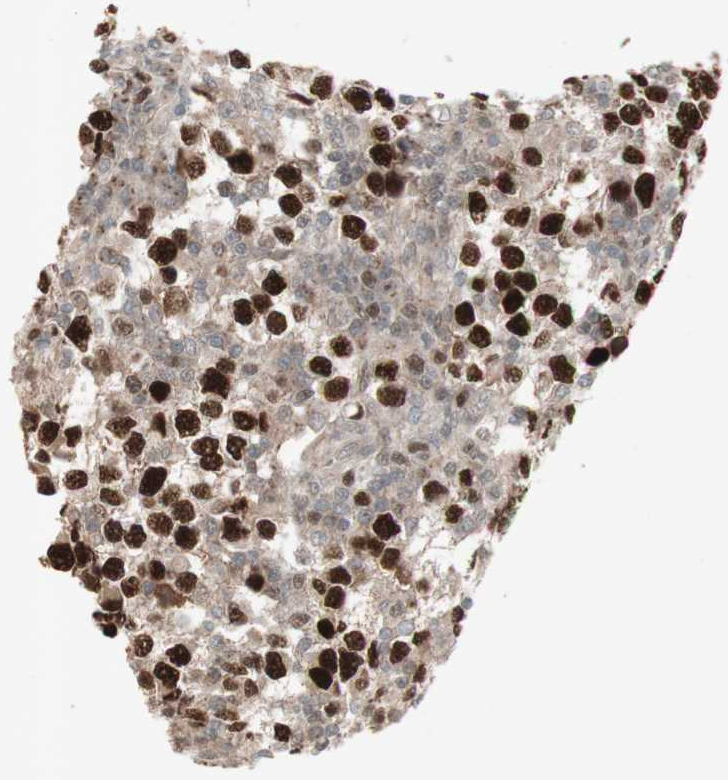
{"staining": {"intensity": "strong", "quantity": ">75%", "location": "nuclear"}, "tissue": "testis cancer", "cell_type": "Tumor cells", "image_type": "cancer", "snomed": [{"axis": "morphology", "description": "Seminoma, NOS"}, {"axis": "topography", "description": "Testis"}], "caption": "Testis cancer tissue displays strong nuclear expression in about >75% of tumor cells, visualized by immunohistochemistry.", "gene": "MSH6", "patient": {"sex": "male", "age": 65}}